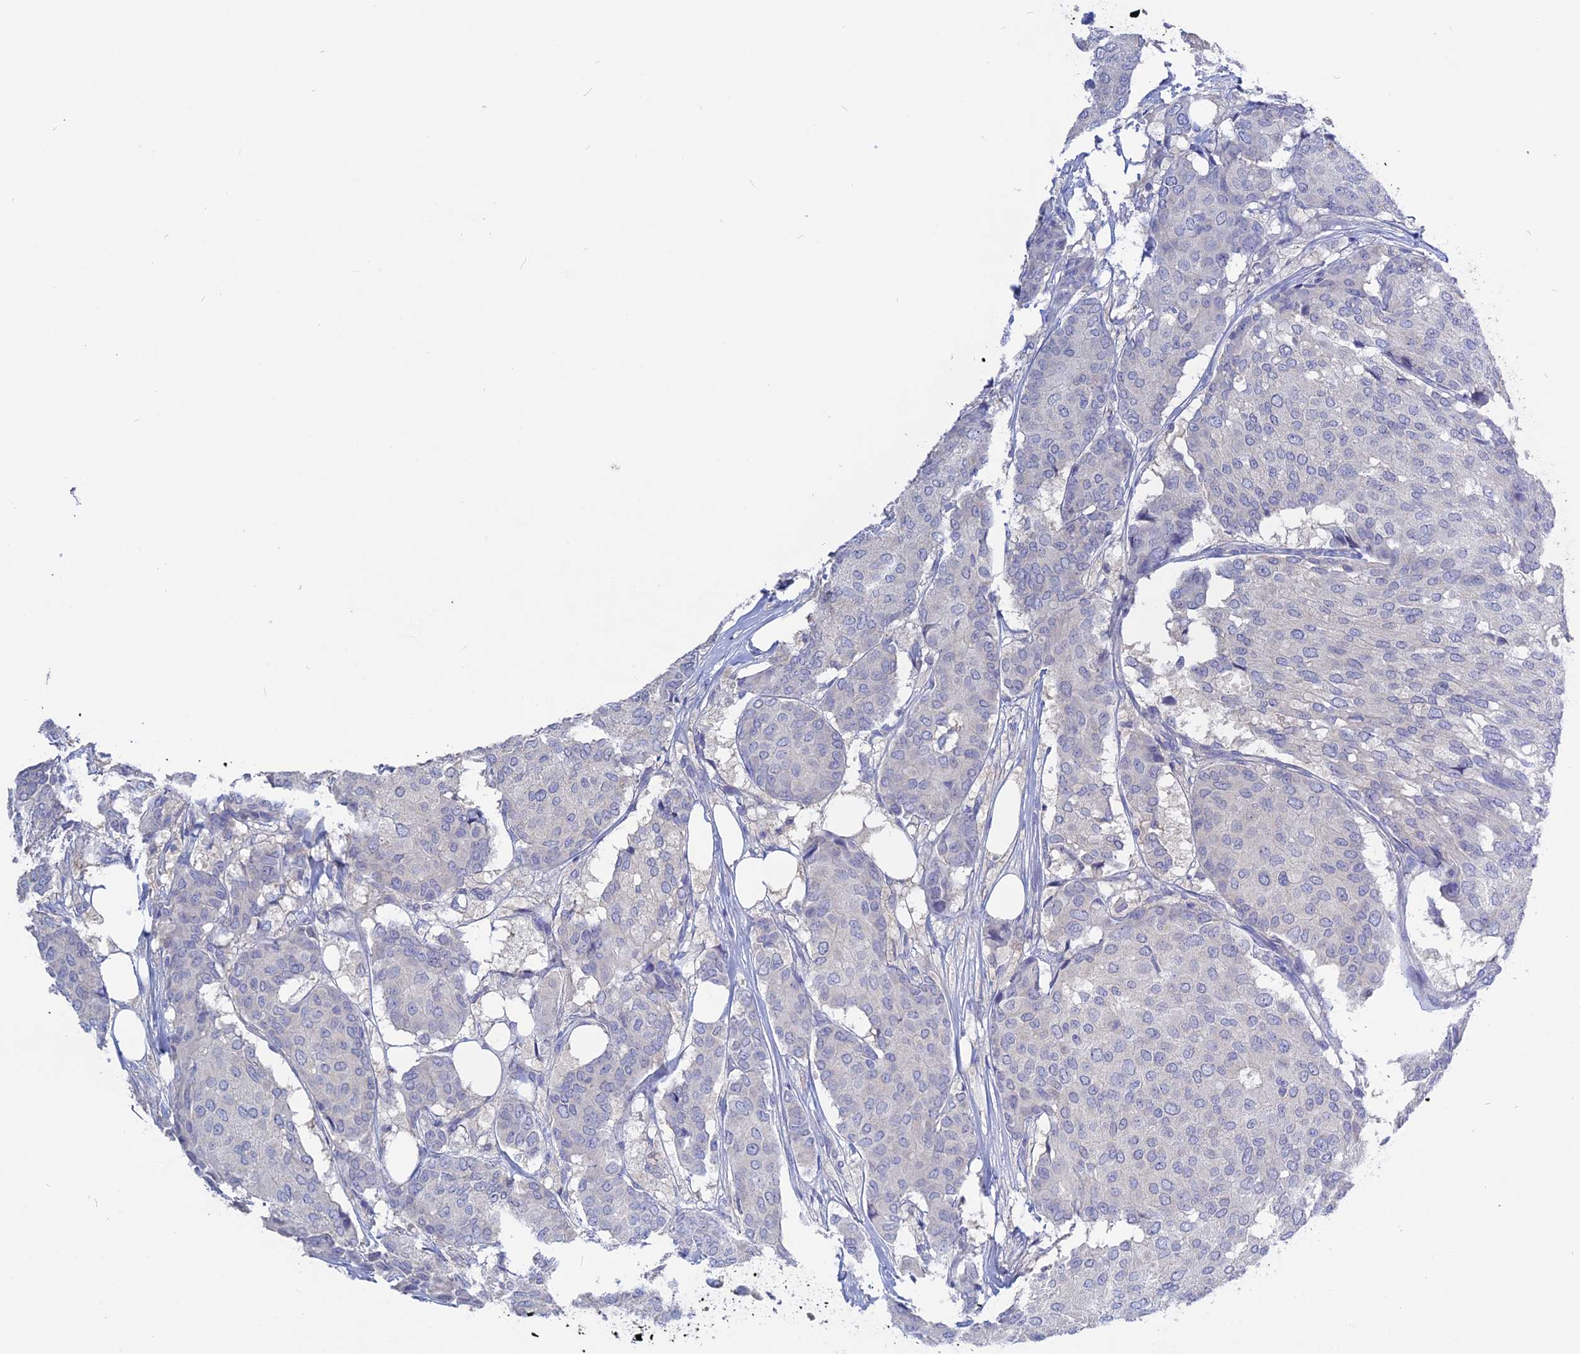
{"staining": {"intensity": "negative", "quantity": "none", "location": "none"}, "tissue": "breast cancer", "cell_type": "Tumor cells", "image_type": "cancer", "snomed": [{"axis": "morphology", "description": "Duct carcinoma"}, {"axis": "topography", "description": "Breast"}], "caption": "Intraductal carcinoma (breast) was stained to show a protein in brown. There is no significant staining in tumor cells. (Brightfield microscopy of DAB immunohistochemistry (IHC) at high magnification).", "gene": "ADGRA1", "patient": {"sex": "female", "age": 75}}